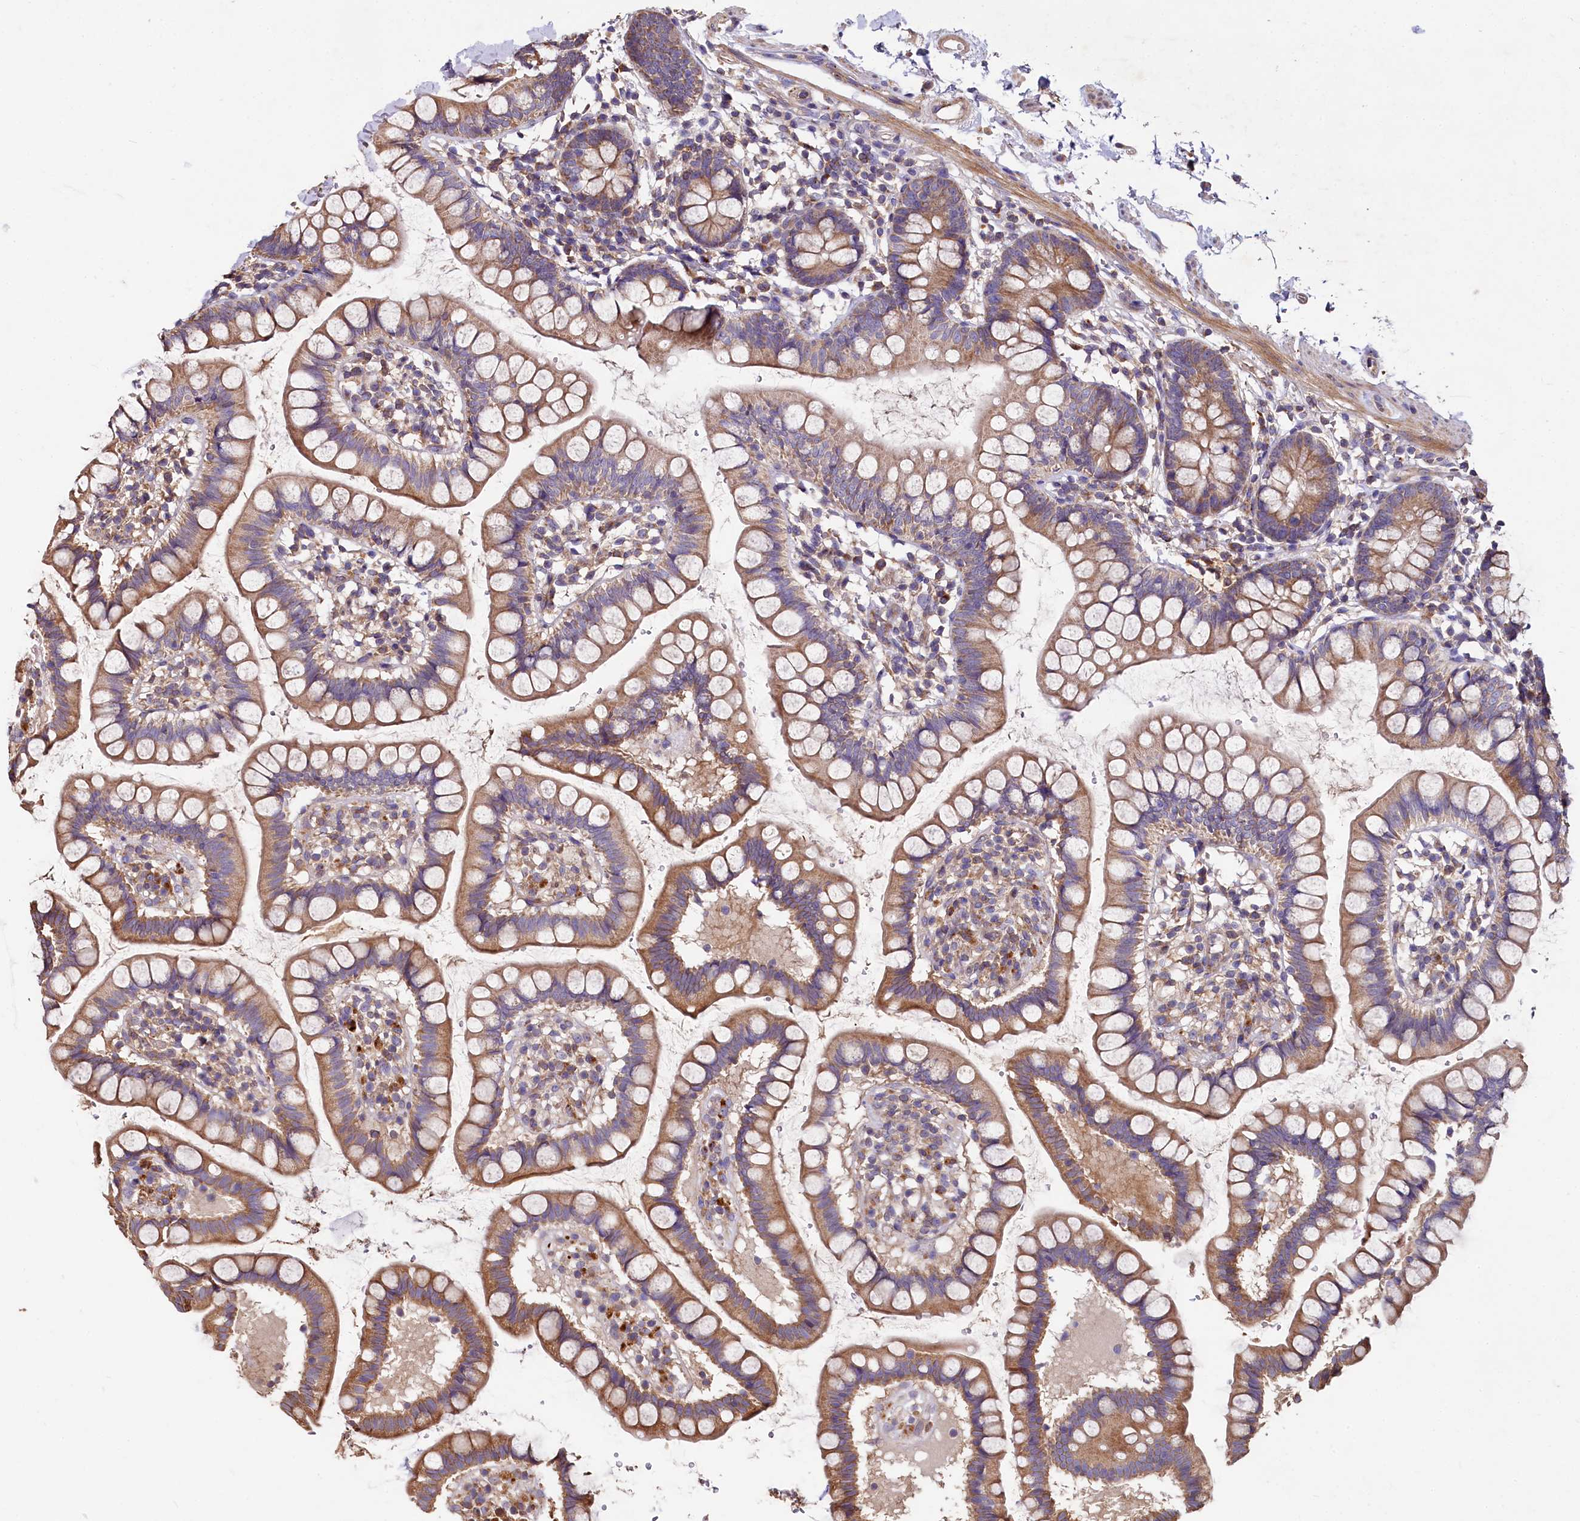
{"staining": {"intensity": "moderate", "quantity": ">75%", "location": "cytoplasmic/membranous"}, "tissue": "small intestine", "cell_type": "Glandular cells", "image_type": "normal", "snomed": [{"axis": "morphology", "description": "Normal tissue, NOS"}, {"axis": "topography", "description": "Small intestine"}], "caption": "Protein expression analysis of normal human small intestine reveals moderate cytoplasmic/membranous staining in approximately >75% of glandular cells.", "gene": "SPRYD3", "patient": {"sex": "female", "age": 84}}